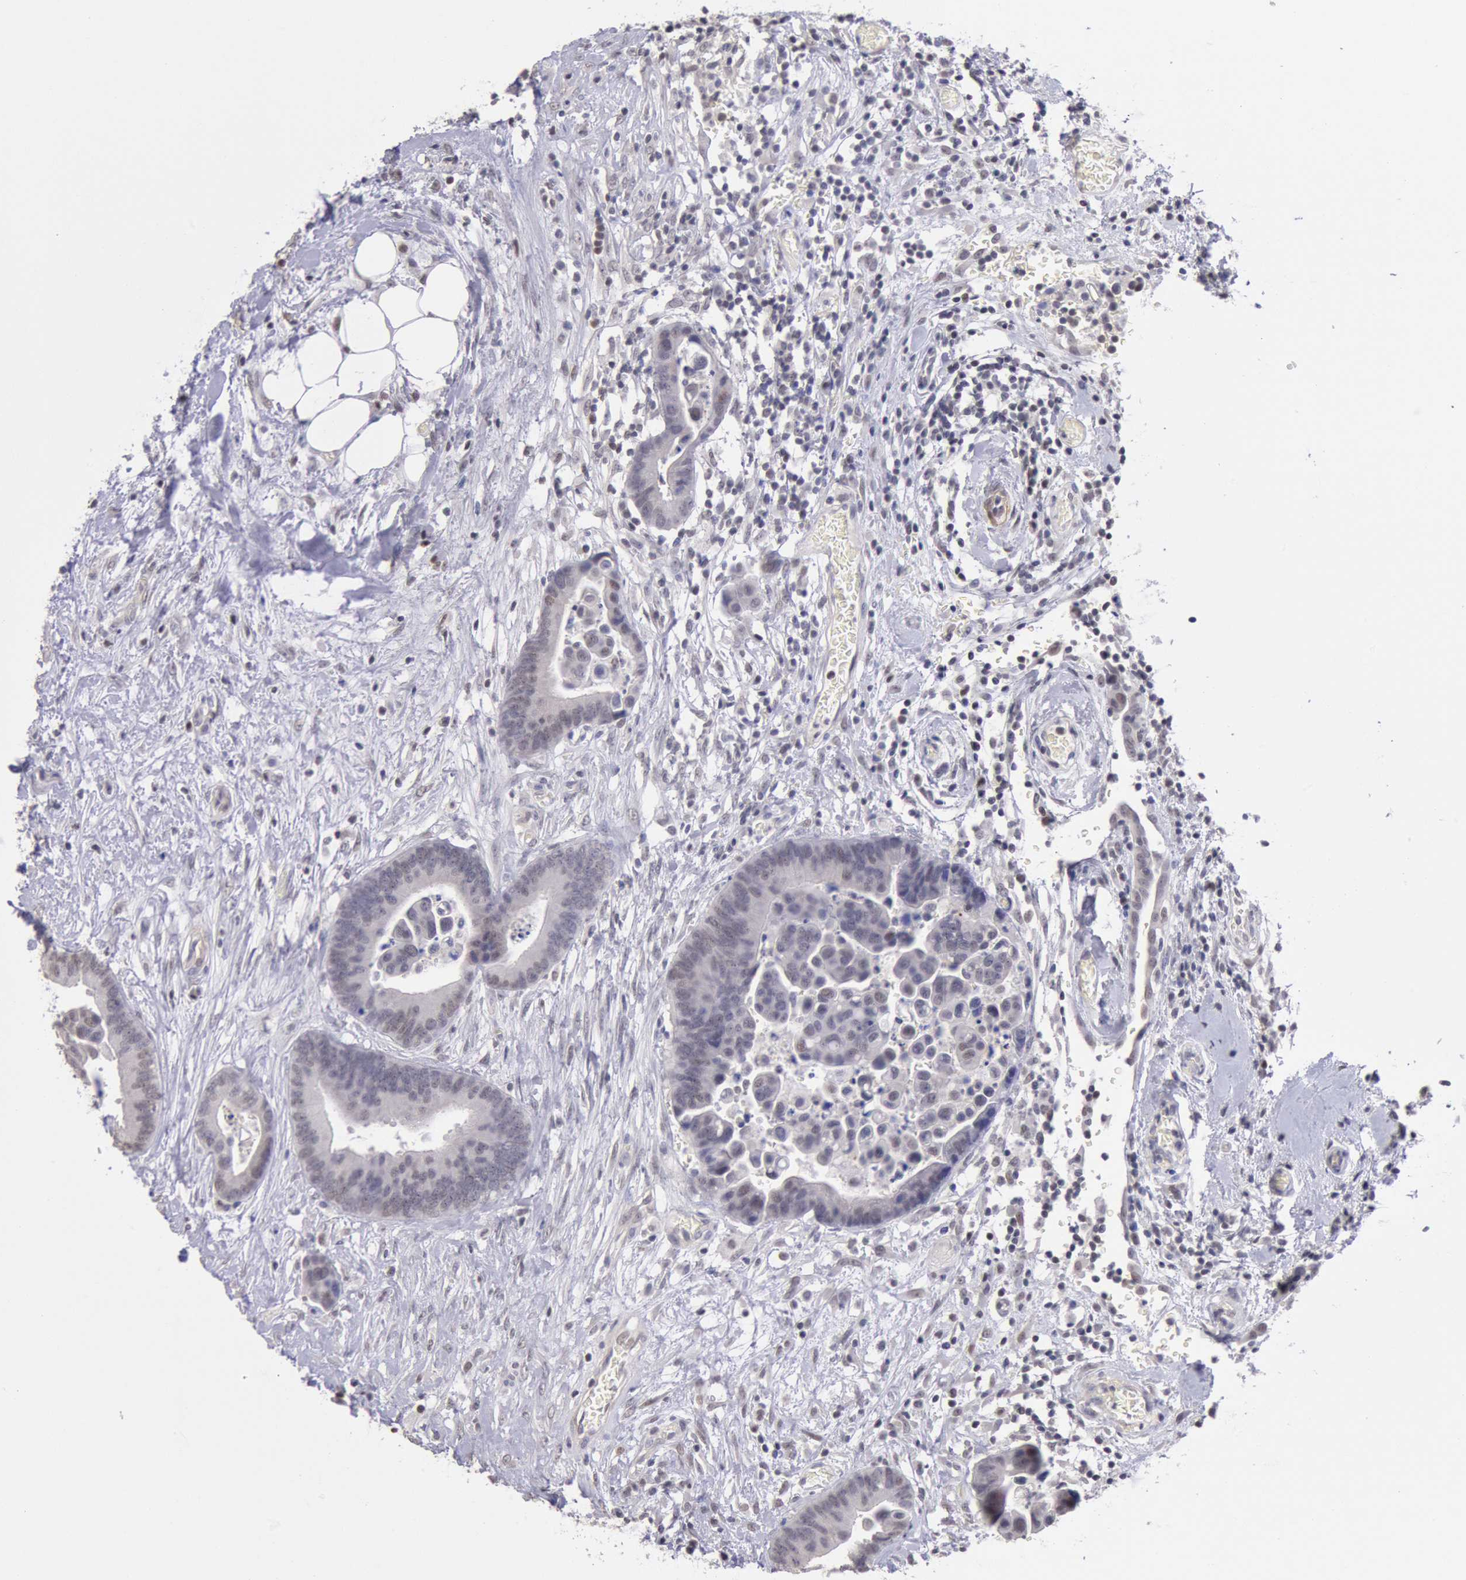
{"staining": {"intensity": "weak", "quantity": "25%-75%", "location": "nuclear"}, "tissue": "colorectal cancer", "cell_type": "Tumor cells", "image_type": "cancer", "snomed": [{"axis": "morphology", "description": "Adenocarcinoma, NOS"}, {"axis": "topography", "description": "Colon"}], "caption": "A low amount of weak nuclear staining is seen in about 25%-75% of tumor cells in colorectal cancer tissue. (Stains: DAB in brown, nuclei in blue, Microscopy: brightfield microscopy at high magnification).", "gene": "MYH7", "patient": {"sex": "male", "age": 82}}